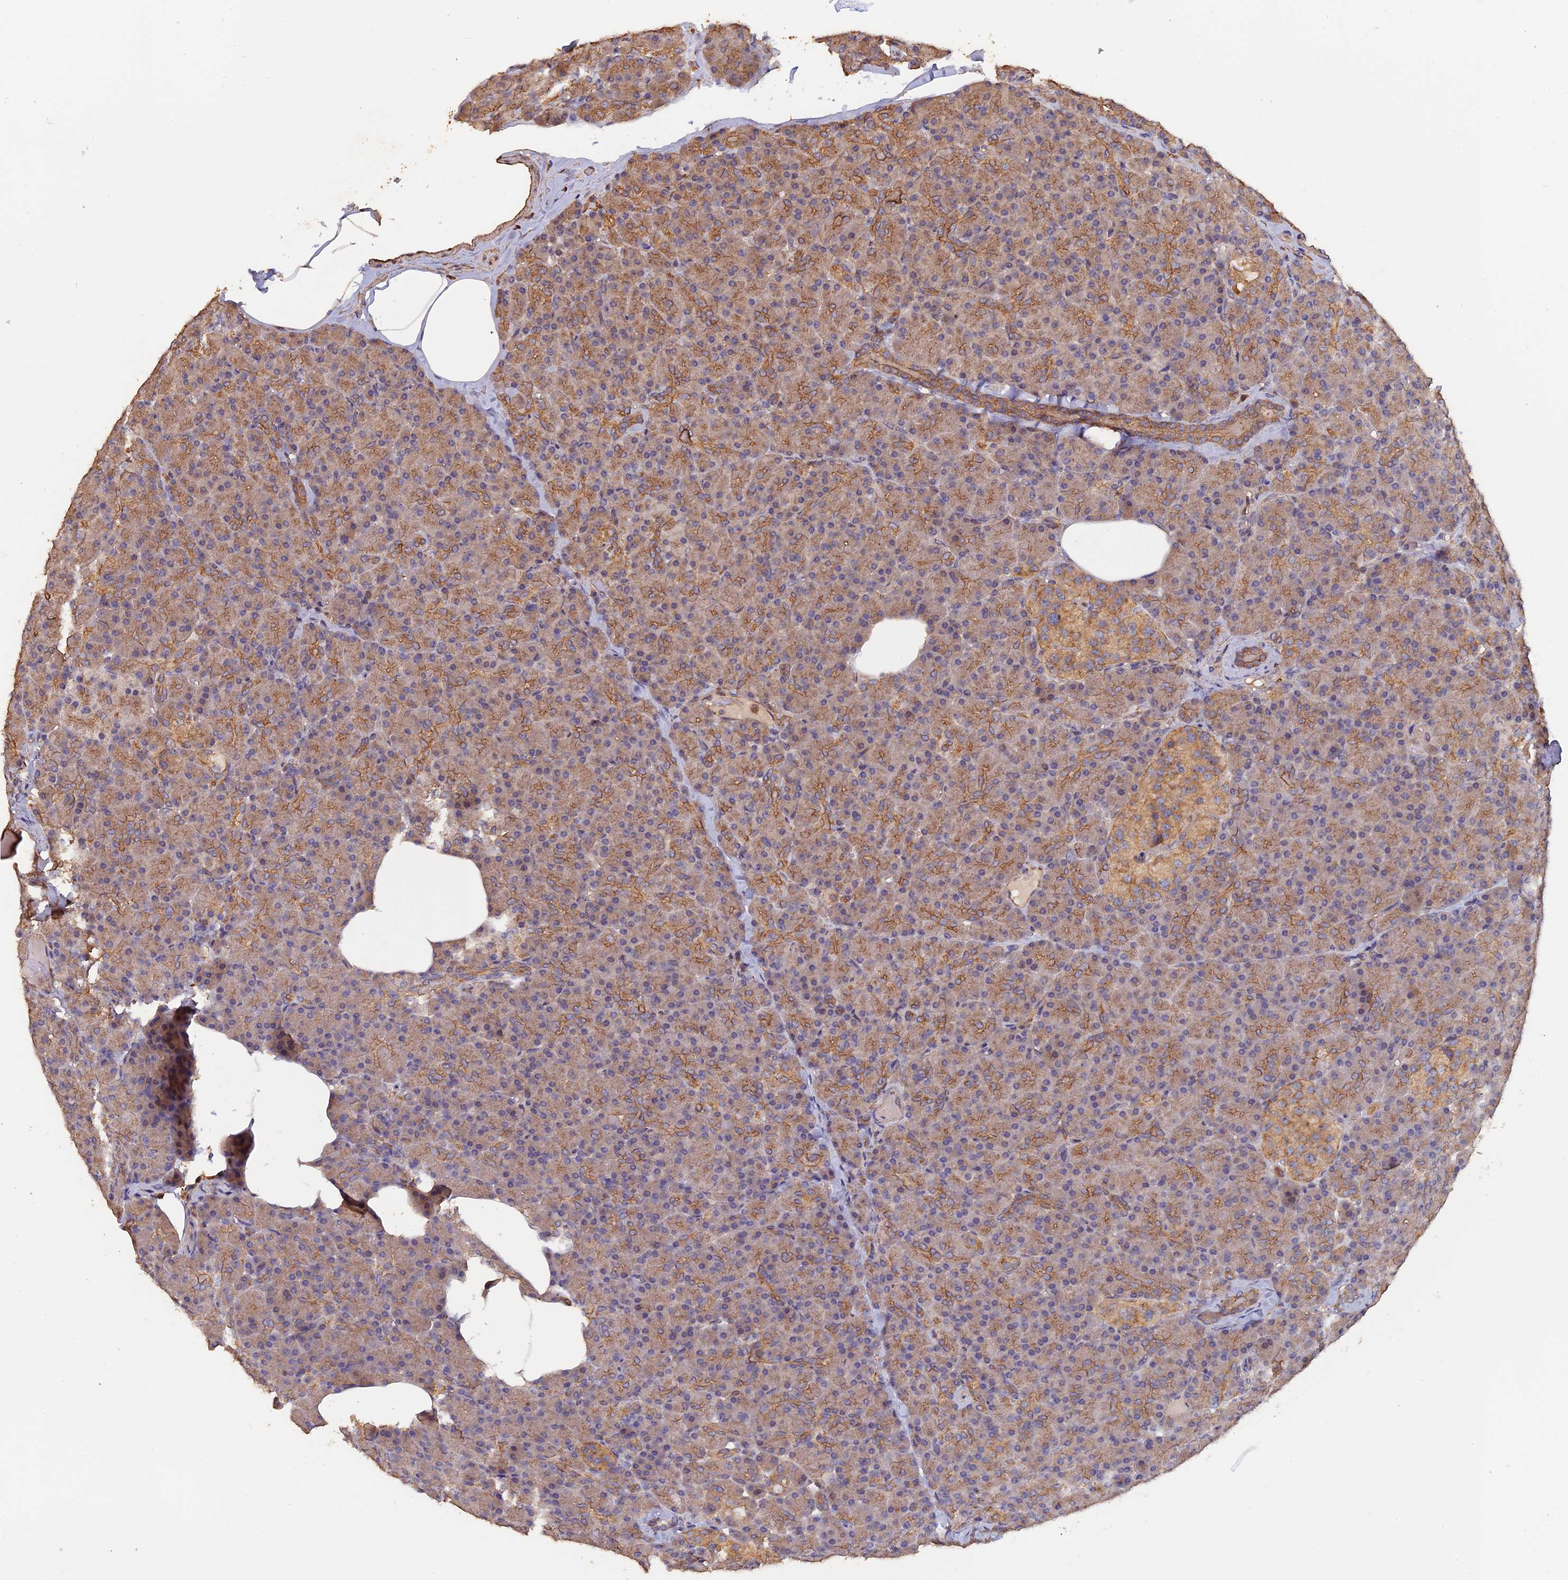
{"staining": {"intensity": "moderate", "quantity": "25%-75%", "location": "cytoplasmic/membranous"}, "tissue": "pancreas", "cell_type": "Exocrine glandular cells", "image_type": "normal", "snomed": [{"axis": "morphology", "description": "Normal tissue, NOS"}, {"axis": "topography", "description": "Pancreas"}], "caption": "A histopathology image showing moderate cytoplasmic/membranous positivity in approximately 25%-75% of exocrine glandular cells in benign pancreas, as visualized by brown immunohistochemical staining.", "gene": "PIGQ", "patient": {"sex": "female", "age": 43}}